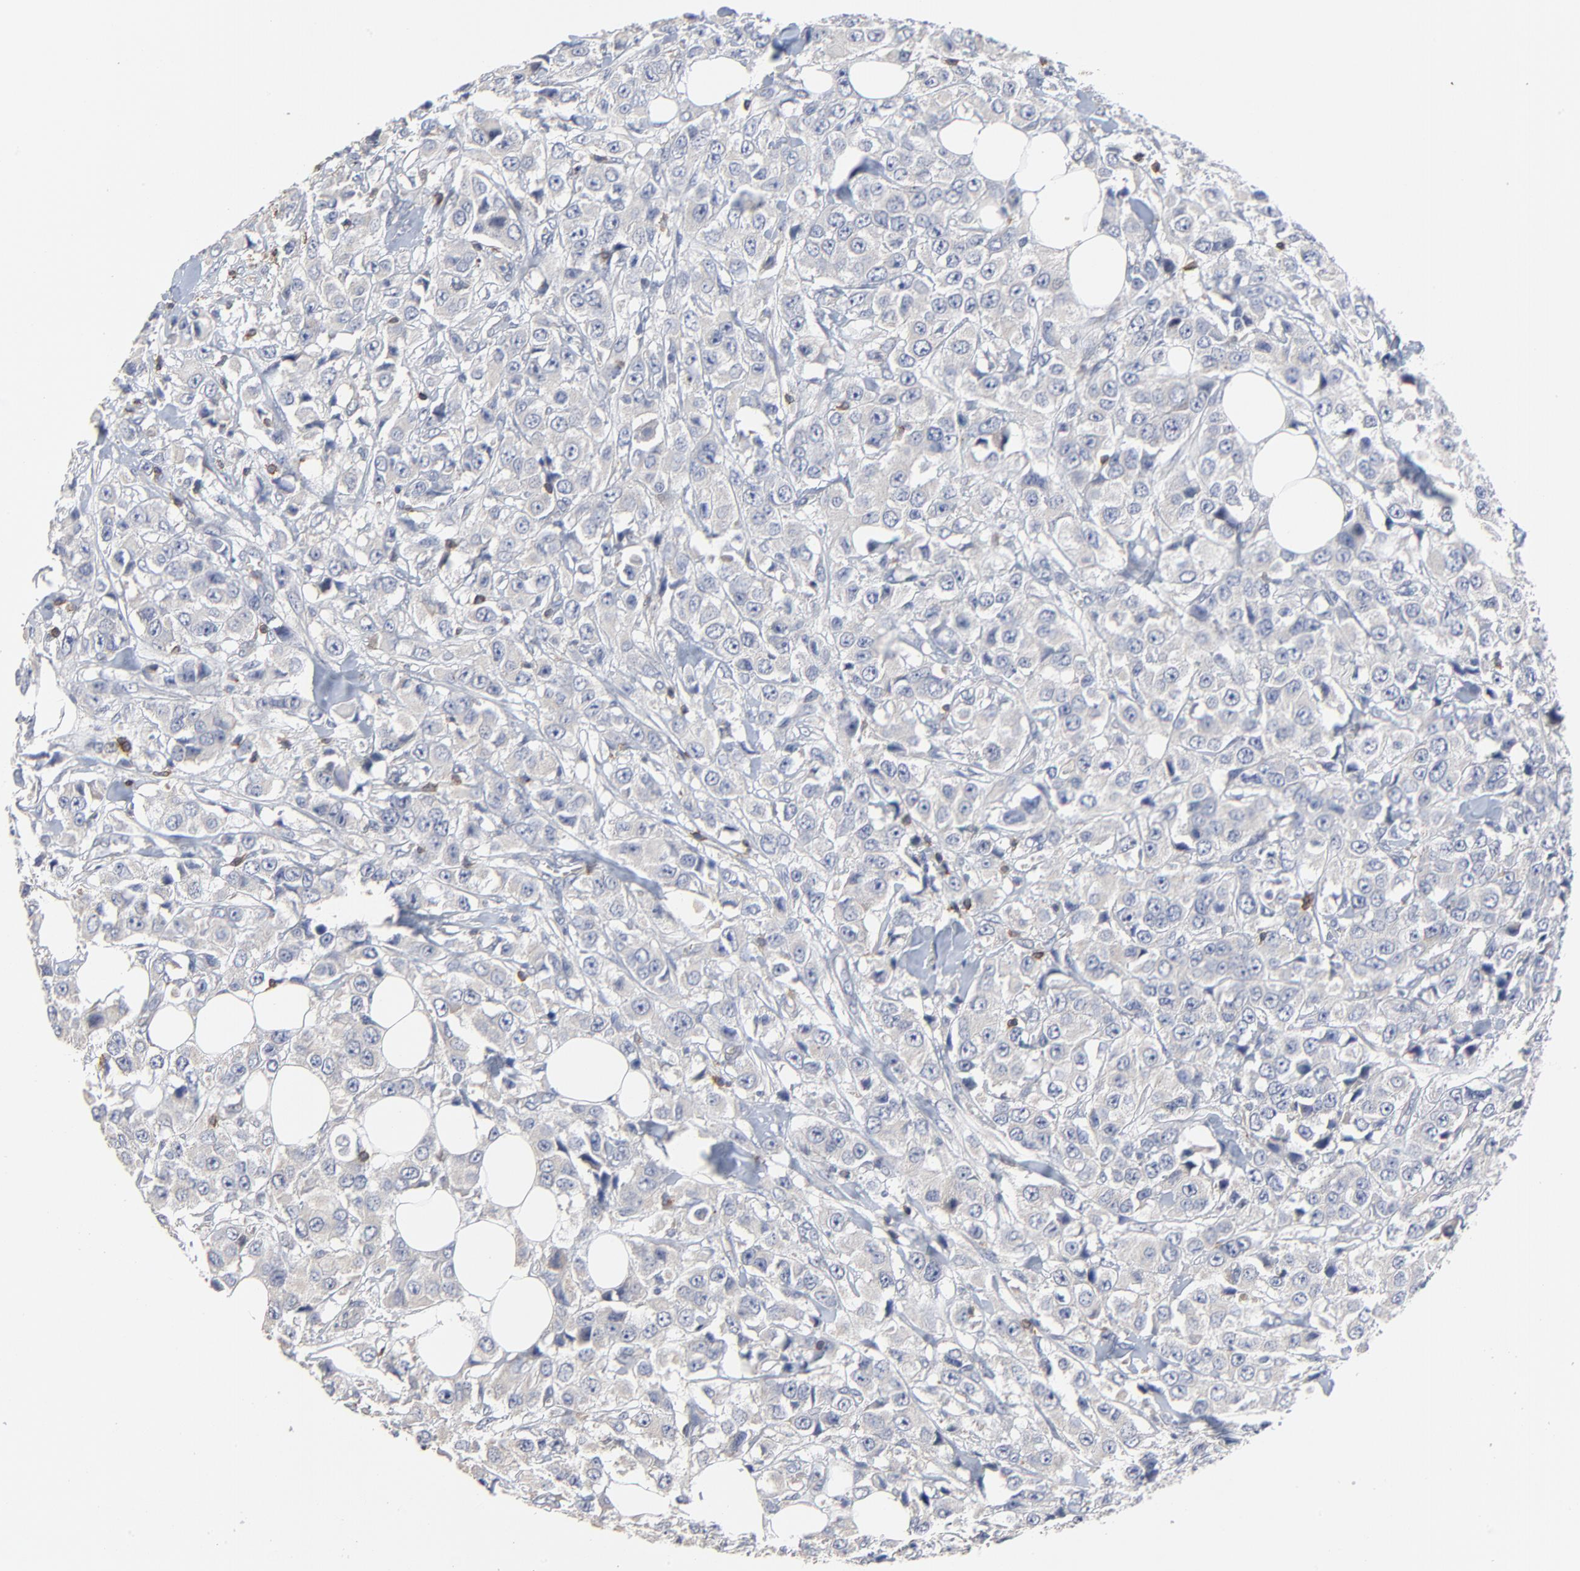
{"staining": {"intensity": "negative", "quantity": "none", "location": "none"}, "tissue": "breast cancer", "cell_type": "Tumor cells", "image_type": "cancer", "snomed": [{"axis": "morphology", "description": "Duct carcinoma"}, {"axis": "topography", "description": "Breast"}], "caption": "This is an immunohistochemistry (IHC) micrograph of breast cancer. There is no expression in tumor cells.", "gene": "SKAP1", "patient": {"sex": "female", "age": 58}}